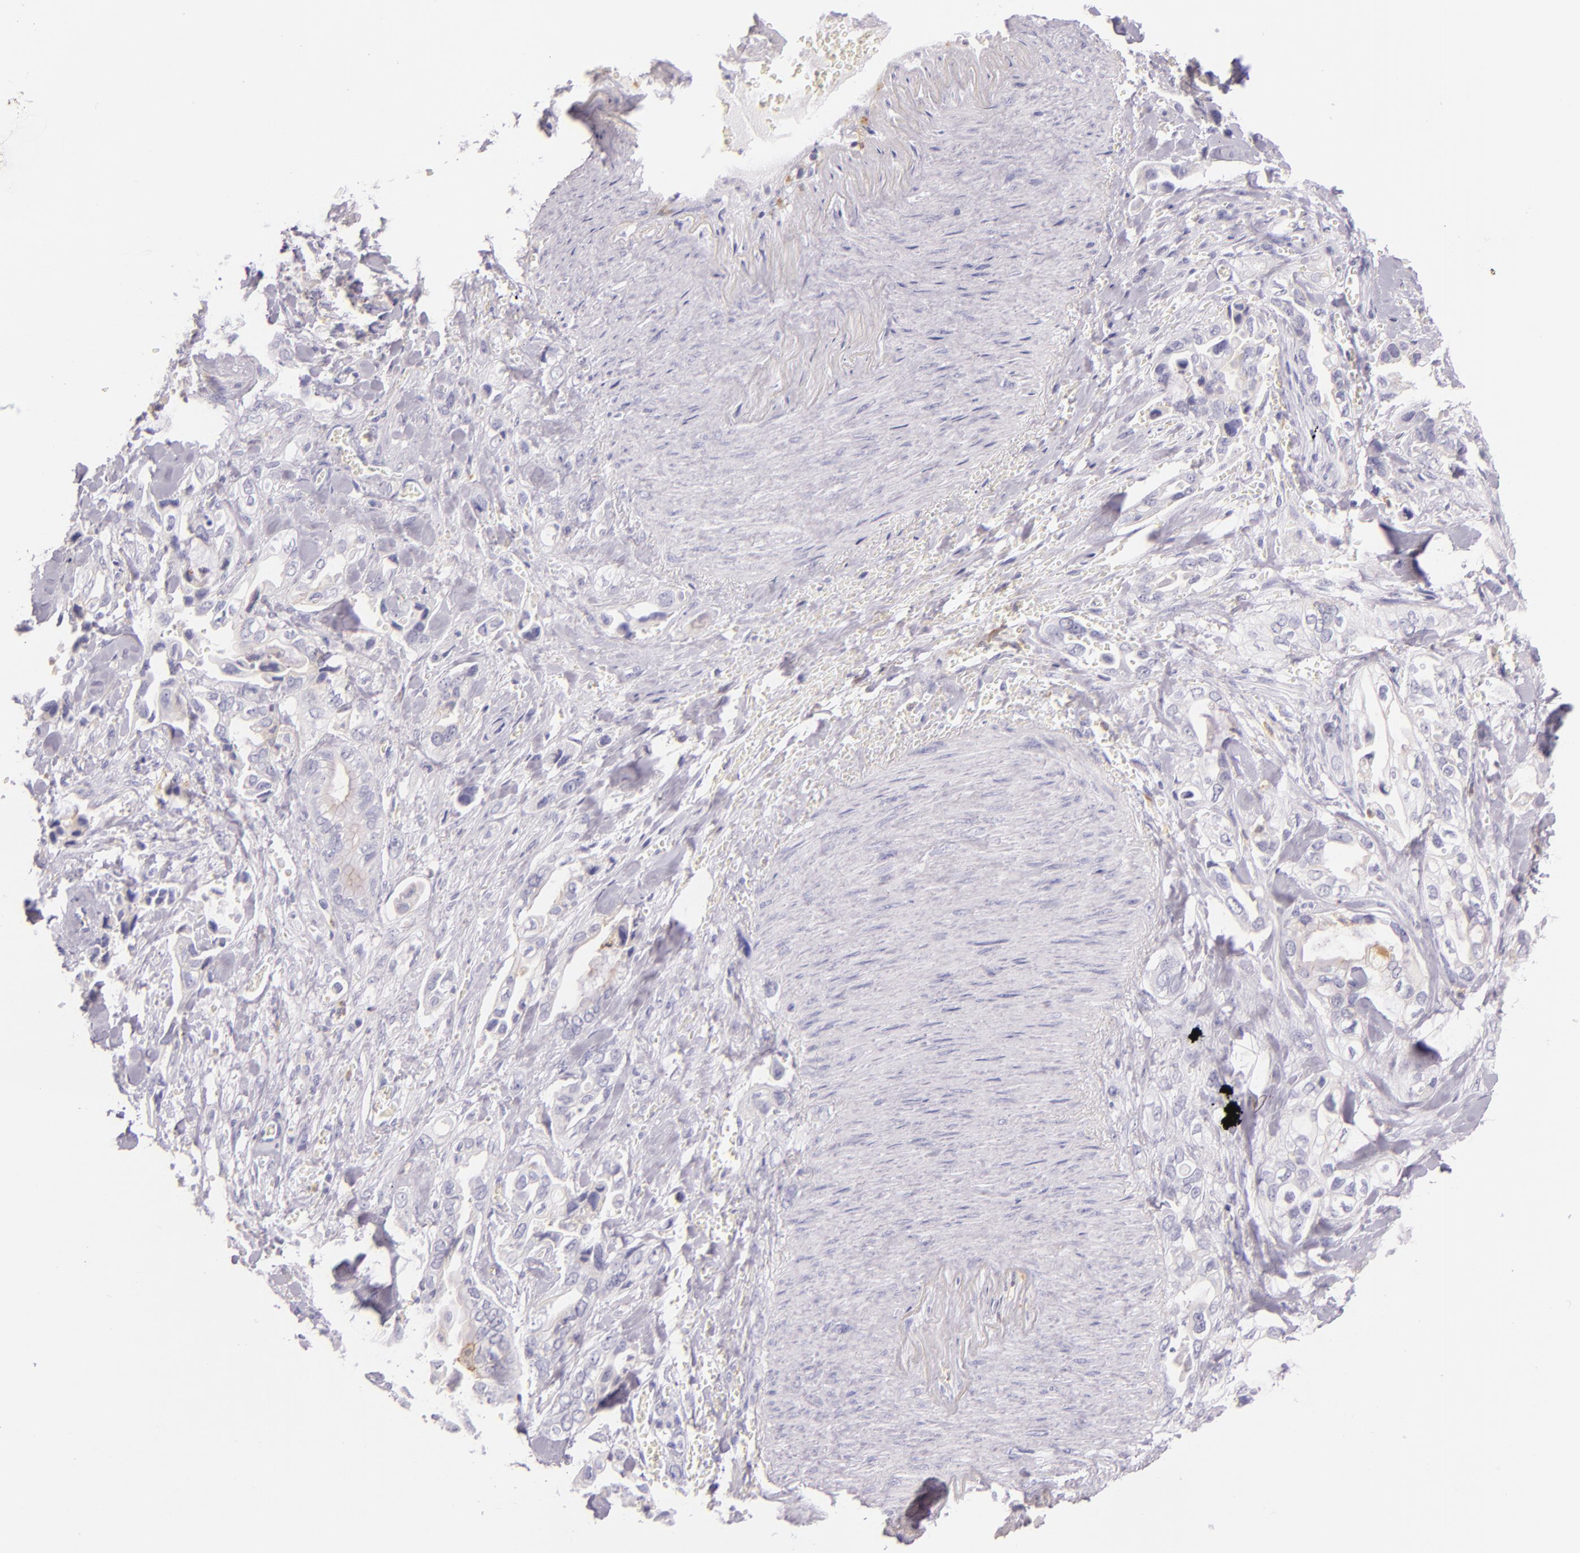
{"staining": {"intensity": "negative", "quantity": "none", "location": "none"}, "tissue": "pancreatic cancer", "cell_type": "Tumor cells", "image_type": "cancer", "snomed": [{"axis": "morphology", "description": "Adenocarcinoma, NOS"}, {"axis": "topography", "description": "Pancreas"}], "caption": "High magnification brightfield microscopy of pancreatic adenocarcinoma stained with DAB (3,3'-diaminobenzidine) (brown) and counterstained with hematoxylin (blue): tumor cells show no significant staining.", "gene": "CEACAM1", "patient": {"sex": "male", "age": 69}}